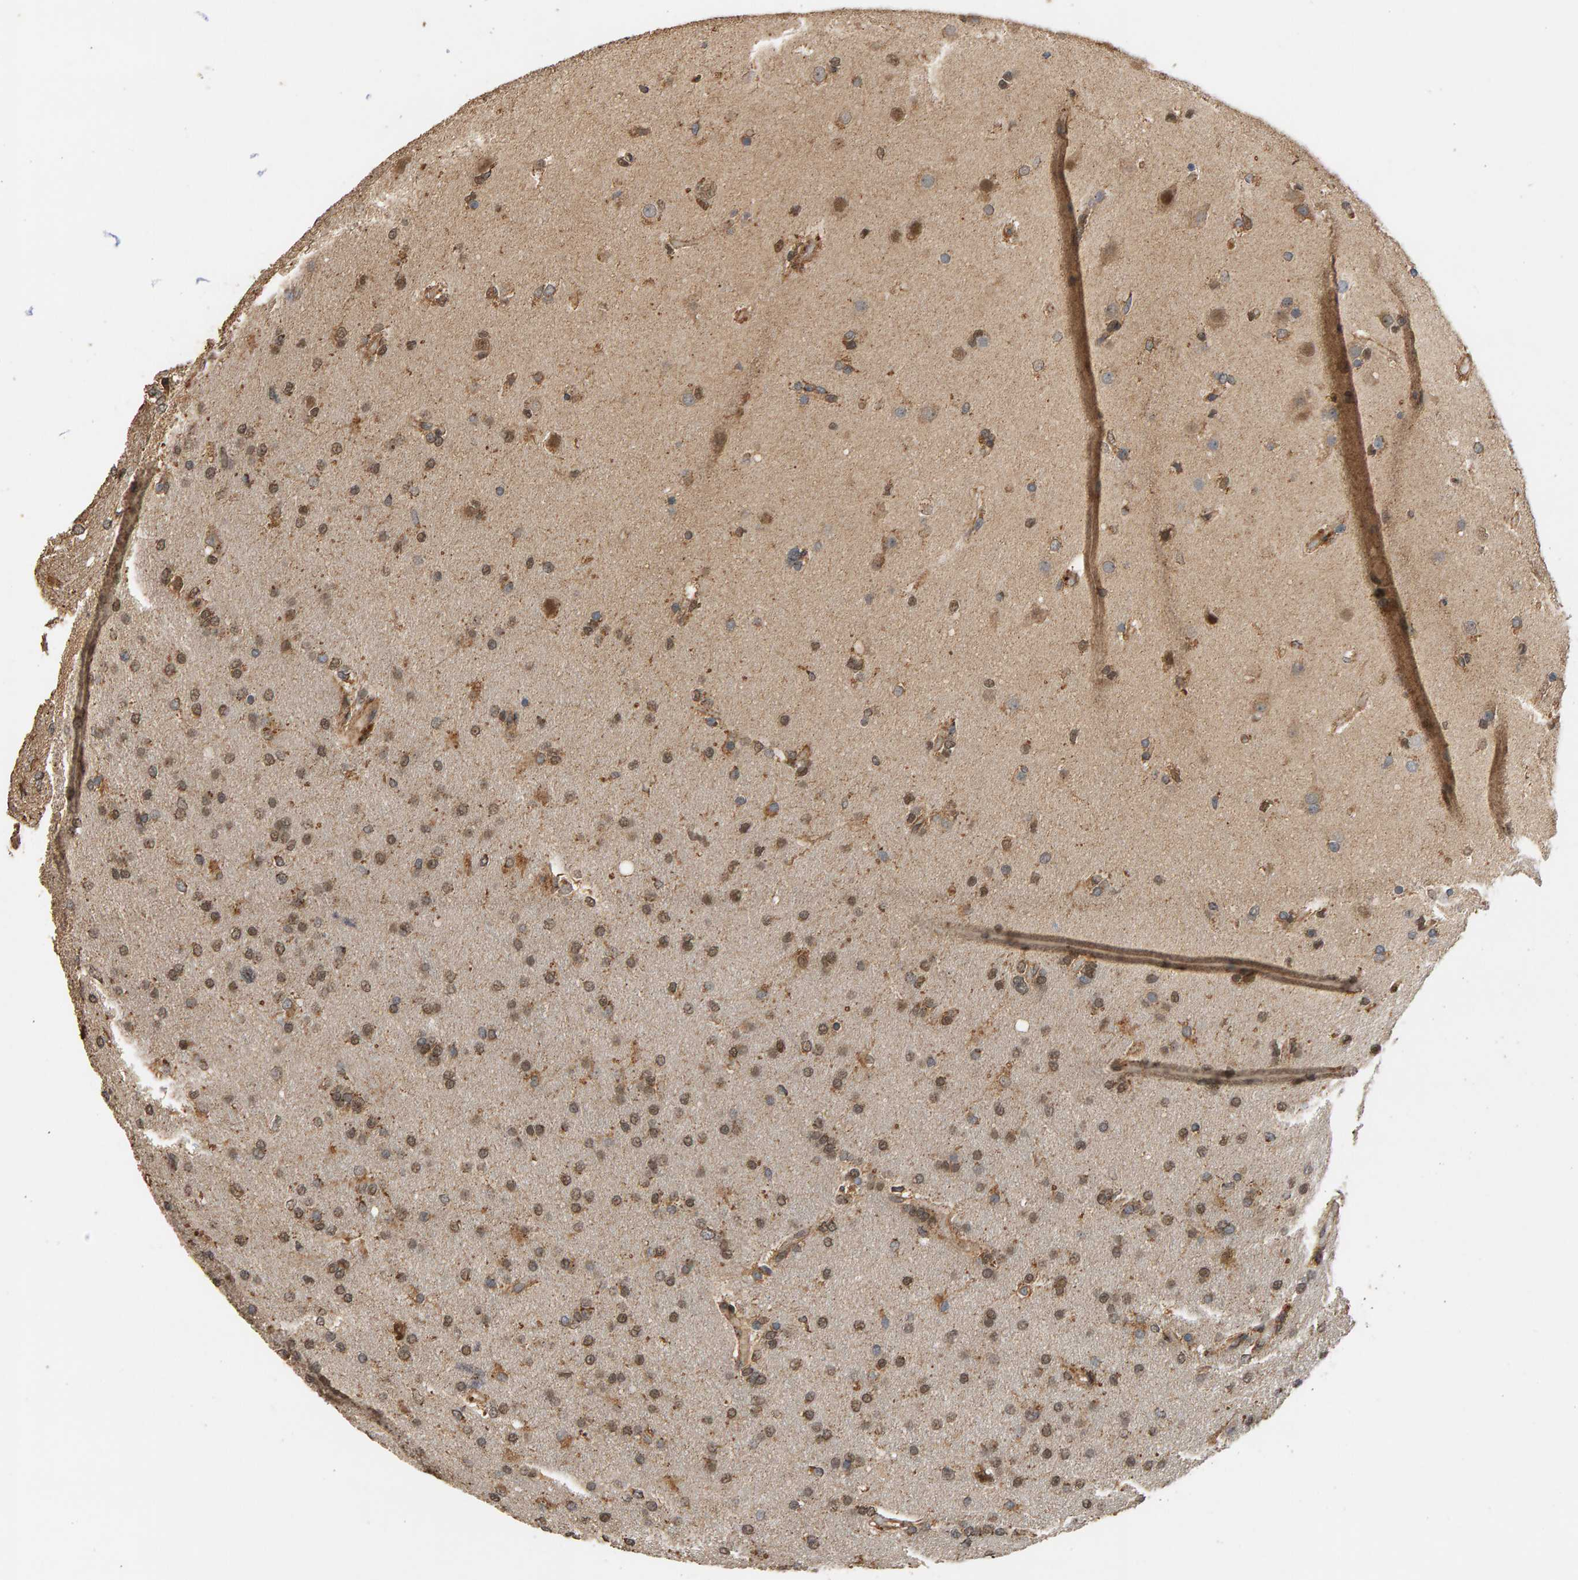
{"staining": {"intensity": "moderate", "quantity": ">75%", "location": "cytoplasmic/membranous,nuclear"}, "tissue": "glioma", "cell_type": "Tumor cells", "image_type": "cancer", "snomed": [{"axis": "morphology", "description": "Glioma, malignant, High grade"}, {"axis": "topography", "description": "Cerebral cortex"}], "caption": "Malignant high-grade glioma tissue displays moderate cytoplasmic/membranous and nuclear positivity in approximately >75% of tumor cells (brown staining indicates protein expression, while blue staining denotes nuclei).", "gene": "GSTK1", "patient": {"sex": "female", "age": 36}}